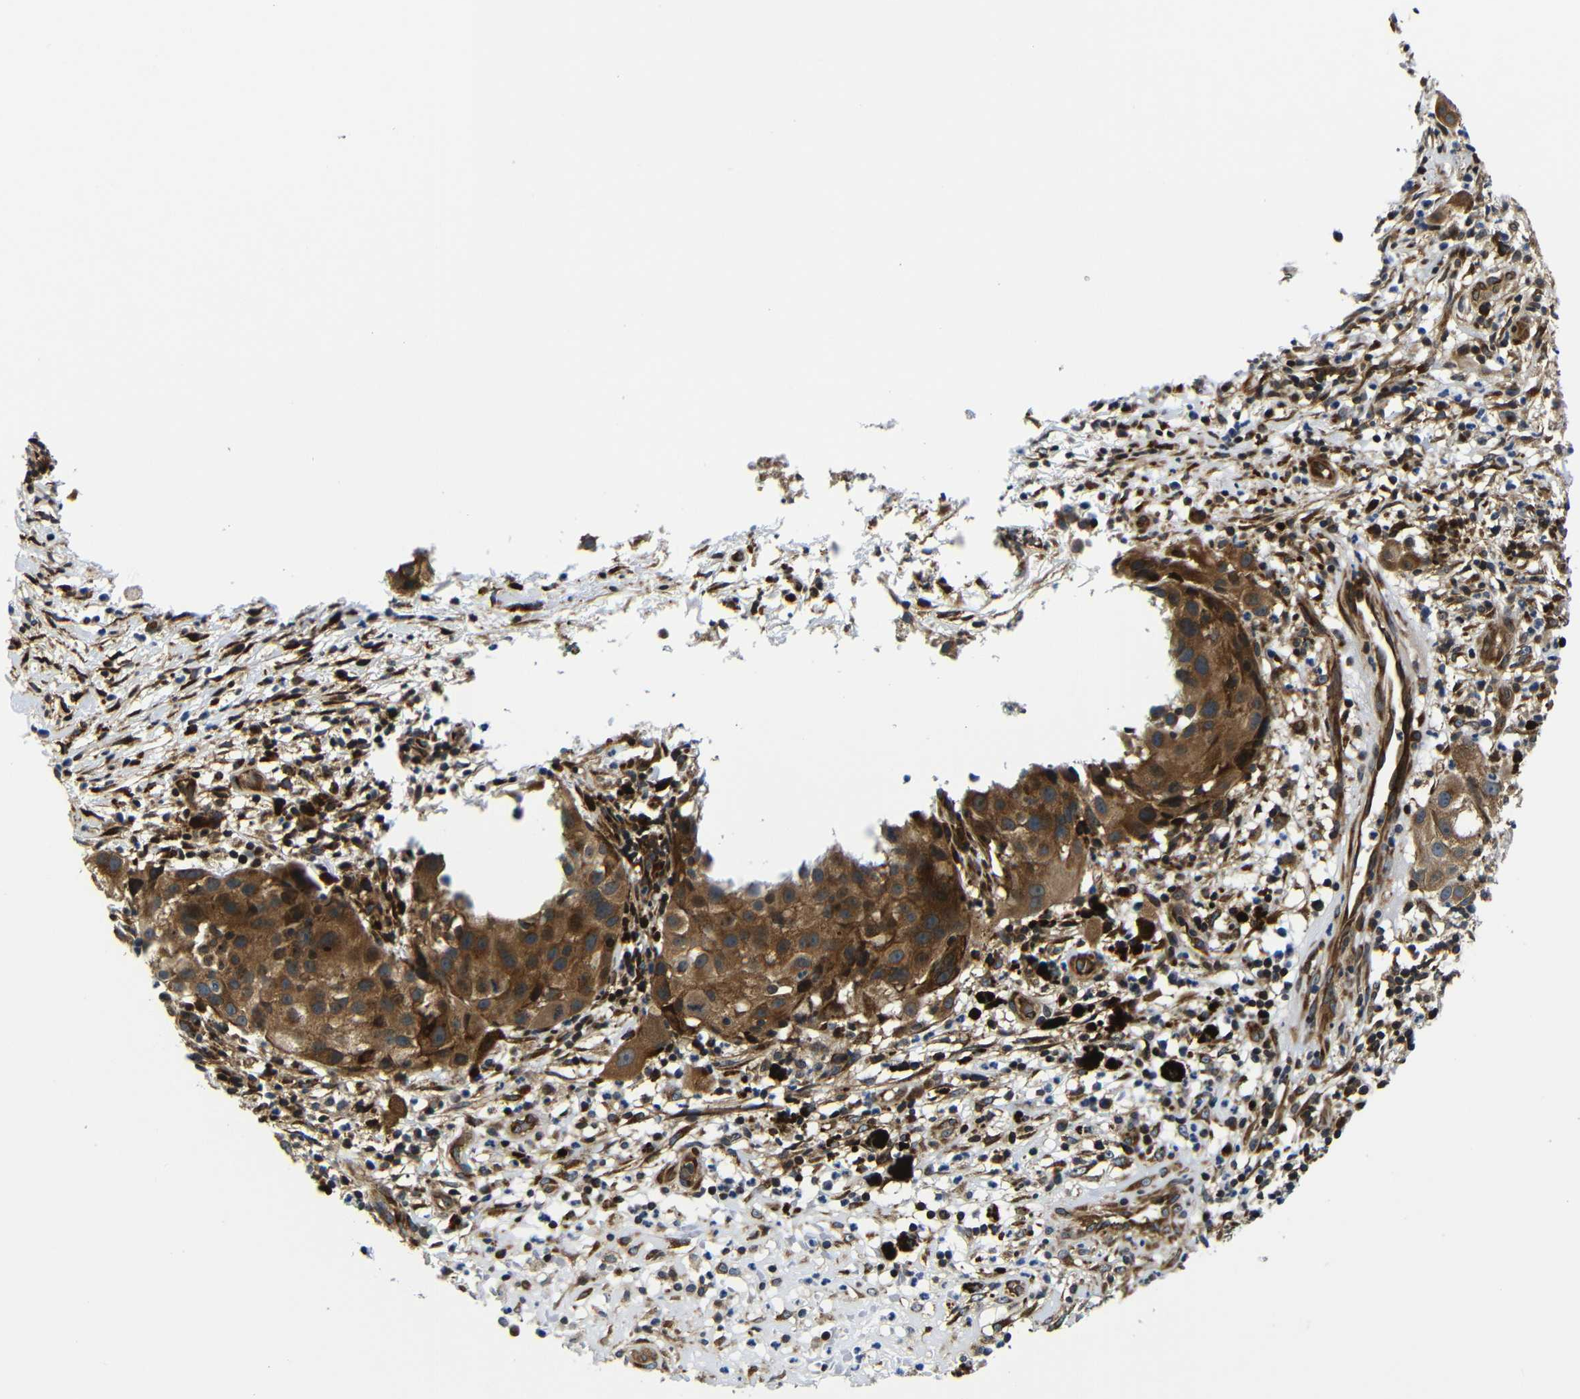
{"staining": {"intensity": "moderate", "quantity": ">75%", "location": "cytoplasmic/membranous"}, "tissue": "melanoma", "cell_type": "Tumor cells", "image_type": "cancer", "snomed": [{"axis": "morphology", "description": "Necrosis, NOS"}, {"axis": "morphology", "description": "Malignant melanoma, NOS"}, {"axis": "topography", "description": "Skin"}], "caption": "Malignant melanoma tissue exhibits moderate cytoplasmic/membranous staining in about >75% of tumor cells, visualized by immunohistochemistry.", "gene": "ABCE1", "patient": {"sex": "female", "age": 87}}